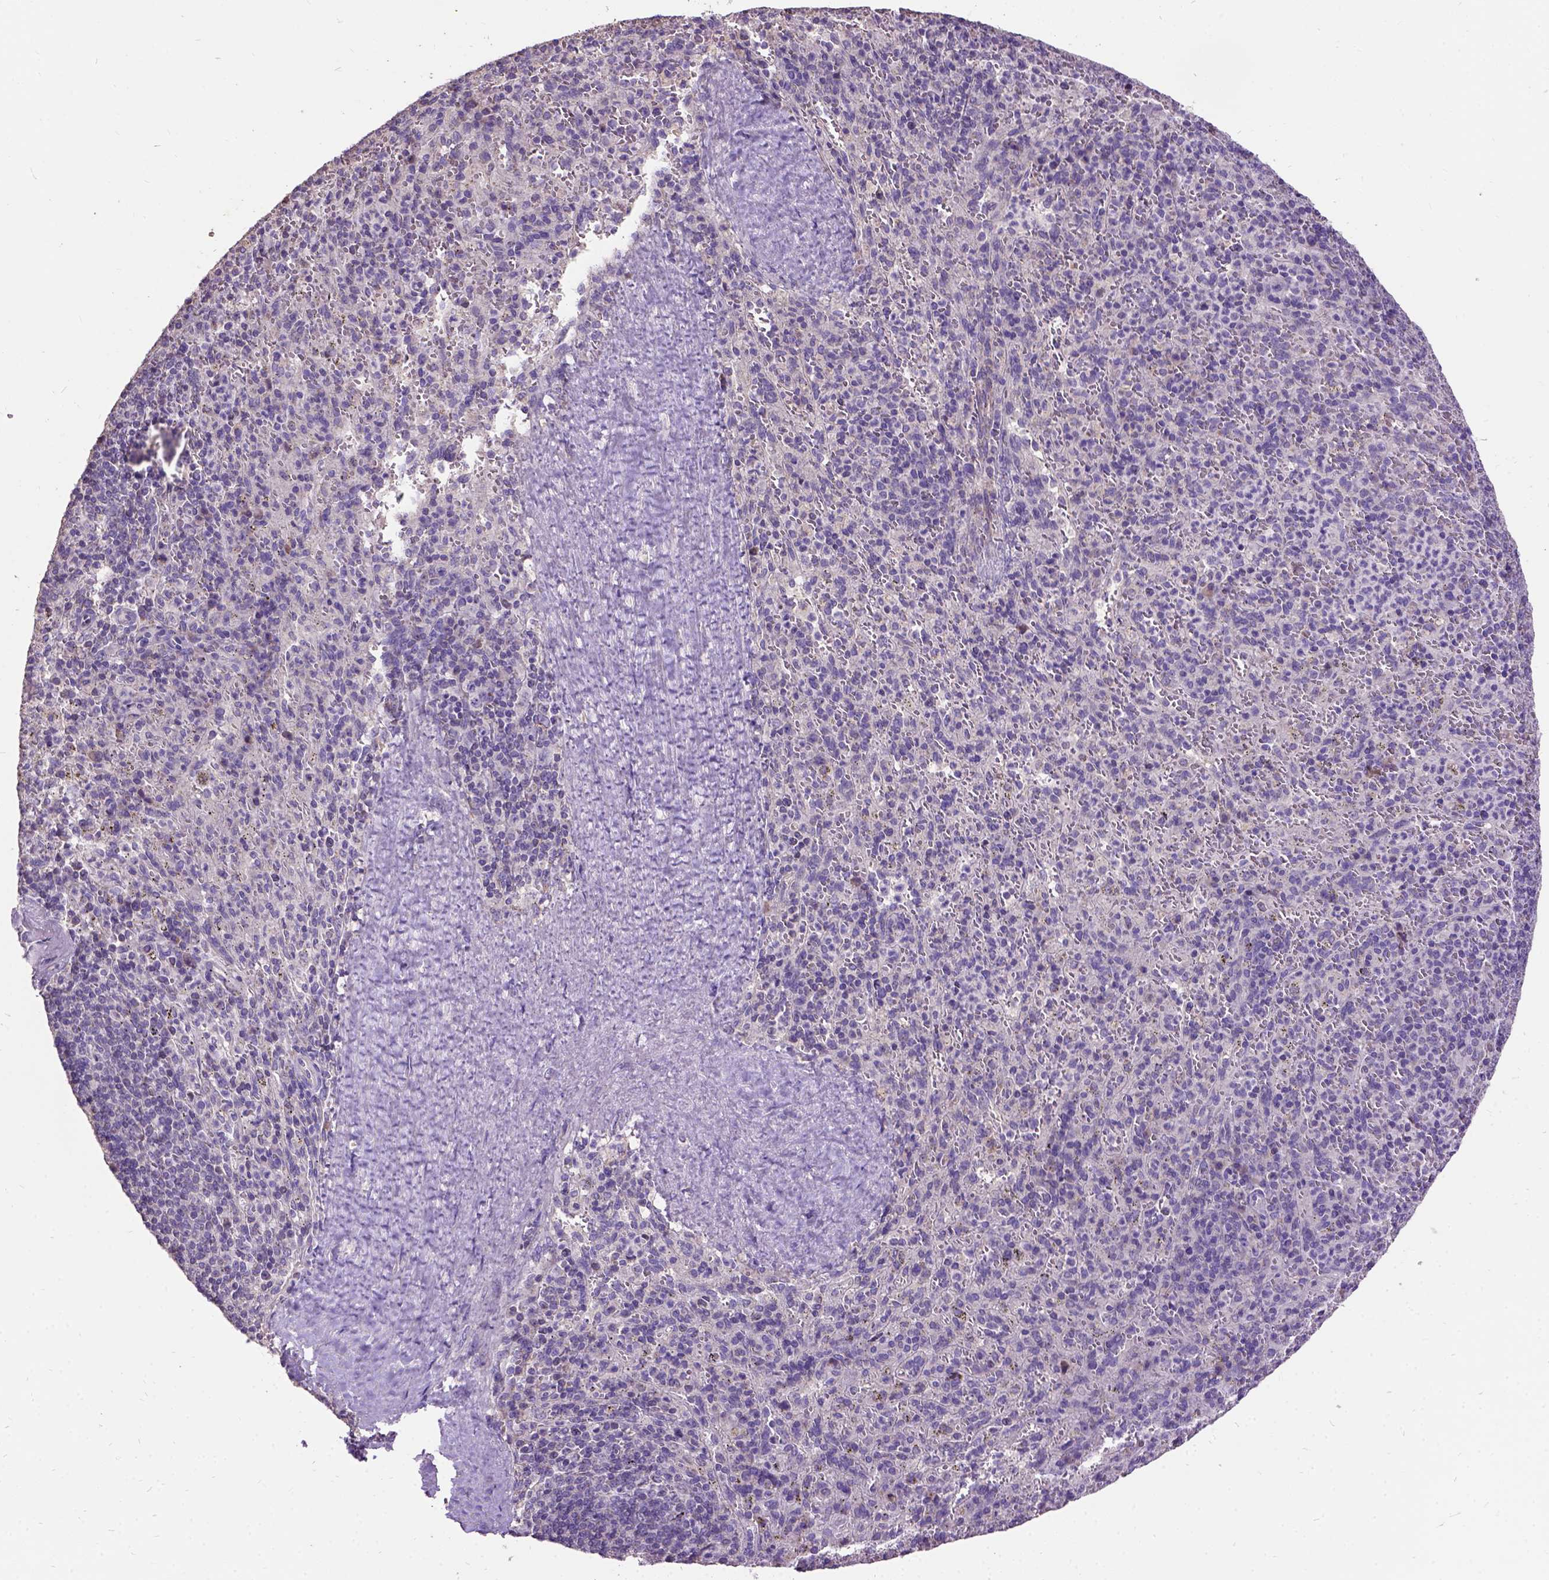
{"staining": {"intensity": "weak", "quantity": "<25%", "location": "cytoplasmic/membranous"}, "tissue": "spleen", "cell_type": "Cells in red pulp", "image_type": "normal", "snomed": [{"axis": "morphology", "description": "Normal tissue, NOS"}, {"axis": "topography", "description": "Spleen"}], "caption": "Spleen stained for a protein using immunohistochemistry (IHC) demonstrates no staining cells in red pulp.", "gene": "DQX1", "patient": {"sex": "male", "age": 57}}